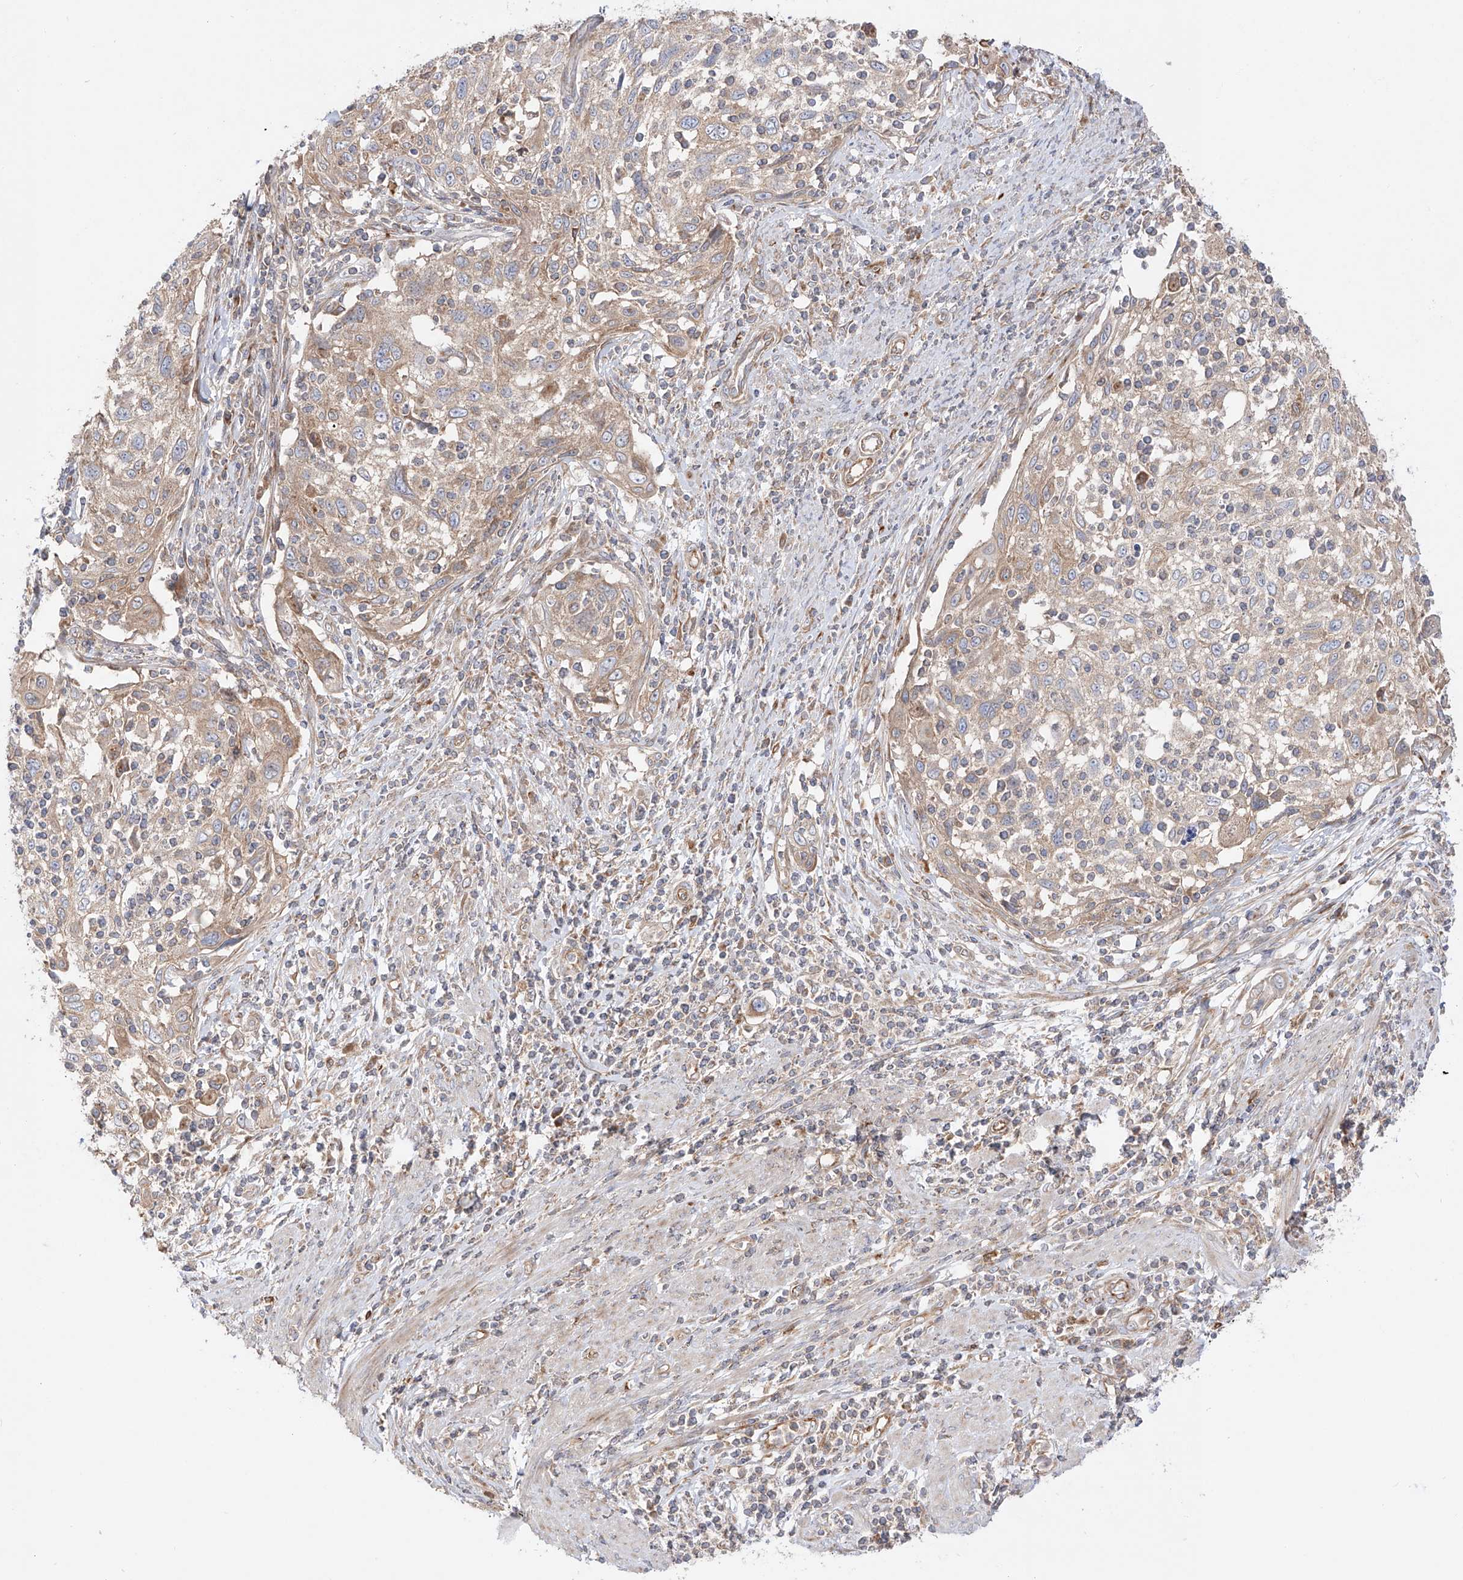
{"staining": {"intensity": "weak", "quantity": "25%-75%", "location": "cytoplasmic/membranous"}, "tissue": "cervical cancer", "cell_type": "Tumor cells", "image_type": "cancer", "snomed": [{"axis": "morphology", "description": "Squamous cell carcinoma, NOS"}, {"axis": "topography", "description": "Cervix"}], "caption": "Human cervical cancer stained with a brown dye demonstrates weak cytoplasmic/membranous positive positivity in about 25%-75% of tumor cells.", "gene": "YKT6", "patient": {"sex": "female", "age": 70}}